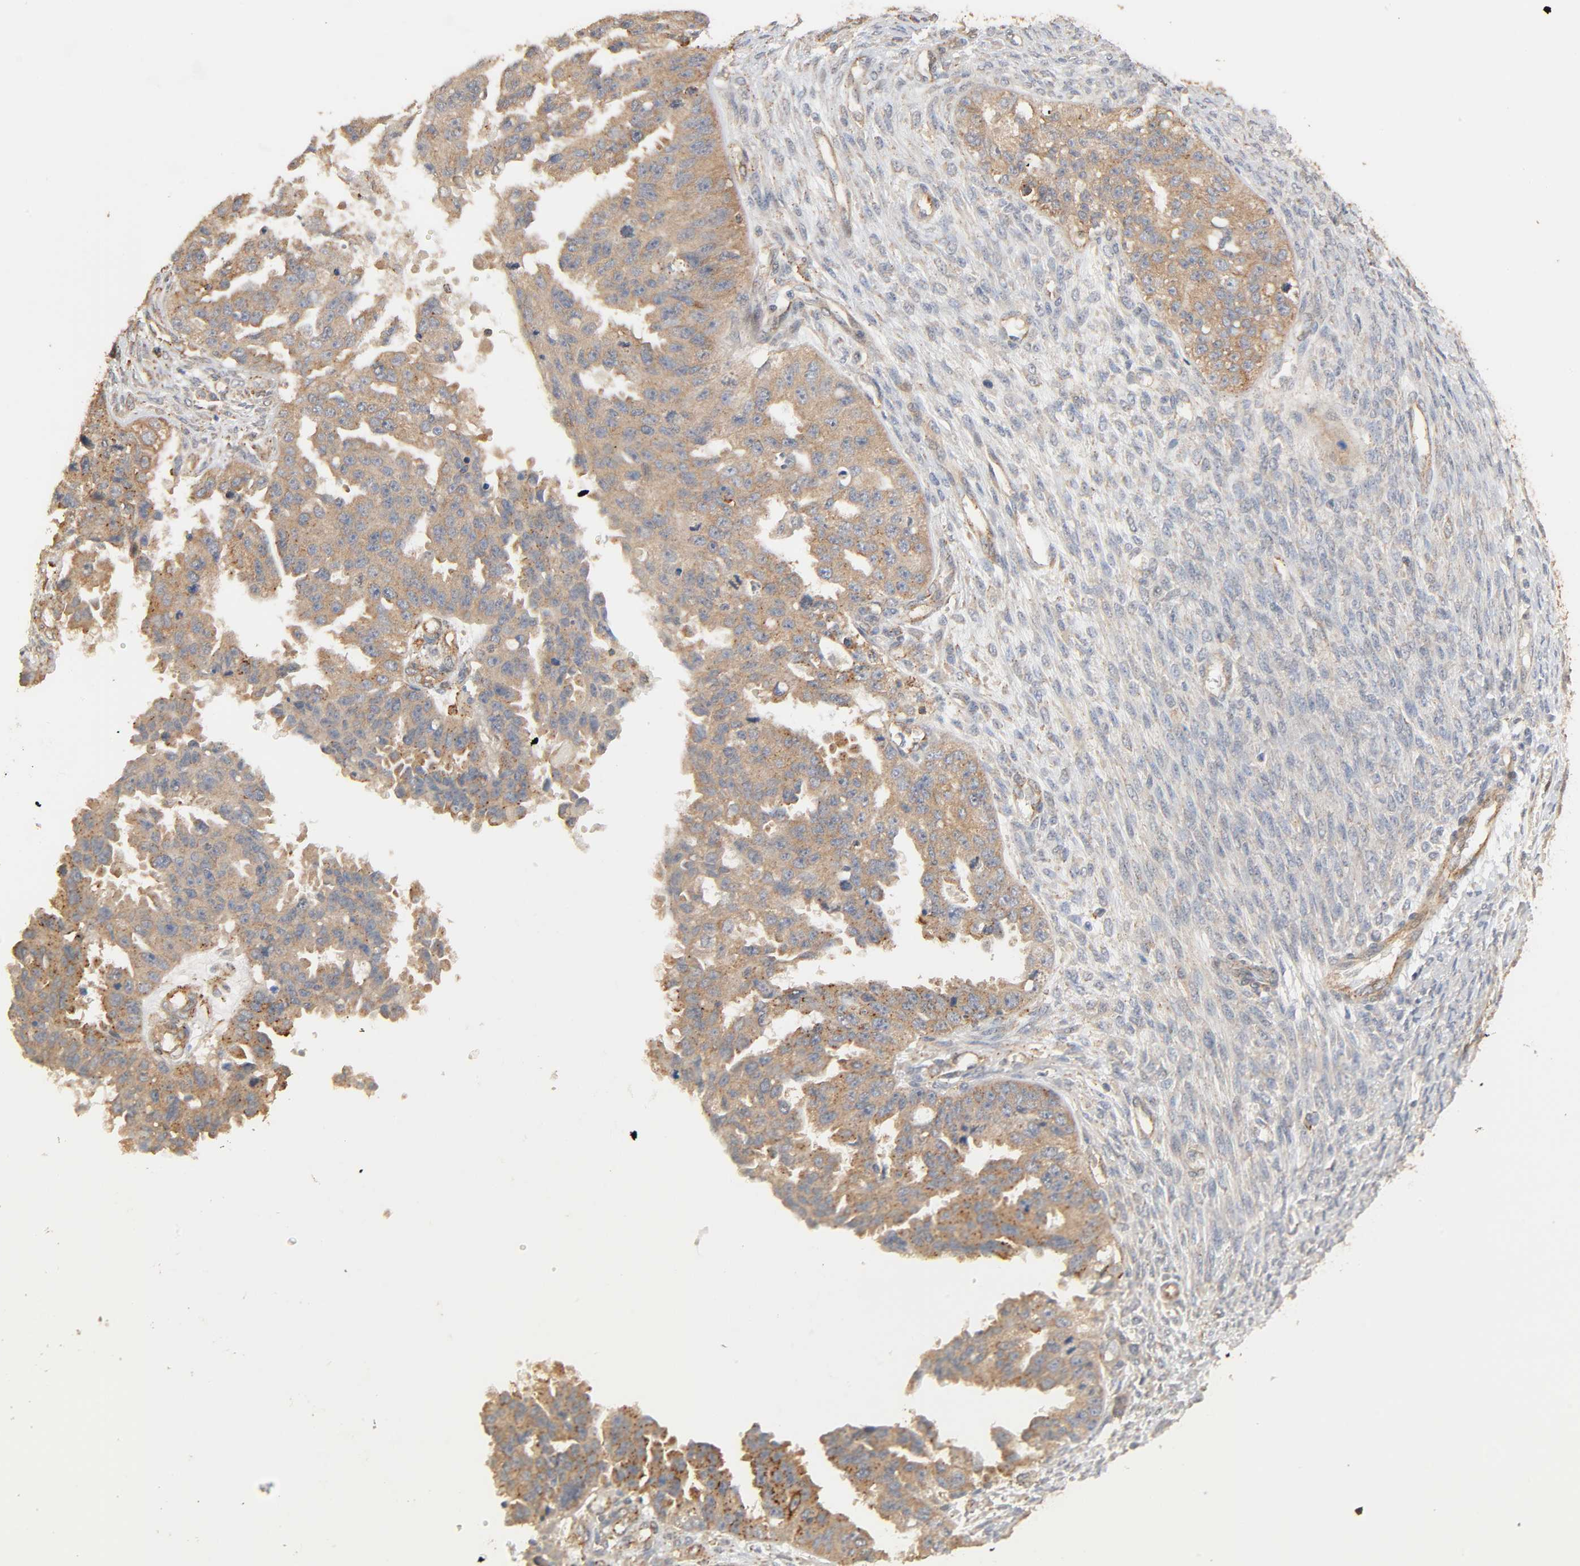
{"staining": {"intensity": "moderate", "quantity": ">75%", "location": "cytoplasmic/membranous"}, "tissue": "ovarian cancer", "cell_type": "Tumor cells", "image_type": "cancer", "snomed": [{"axis": "morphology", "description": "Cystadenocarcinoma, serous, NOS"}, {"axis": "topography", "description": "Ovary"}], "caption": "Human ovarian serous cystadenocarcinoma stained with a protein marker exhibits moderate staining in tumor cells.", "gene": "NEMF", "patient": {"sex": "female", "age": 58}}